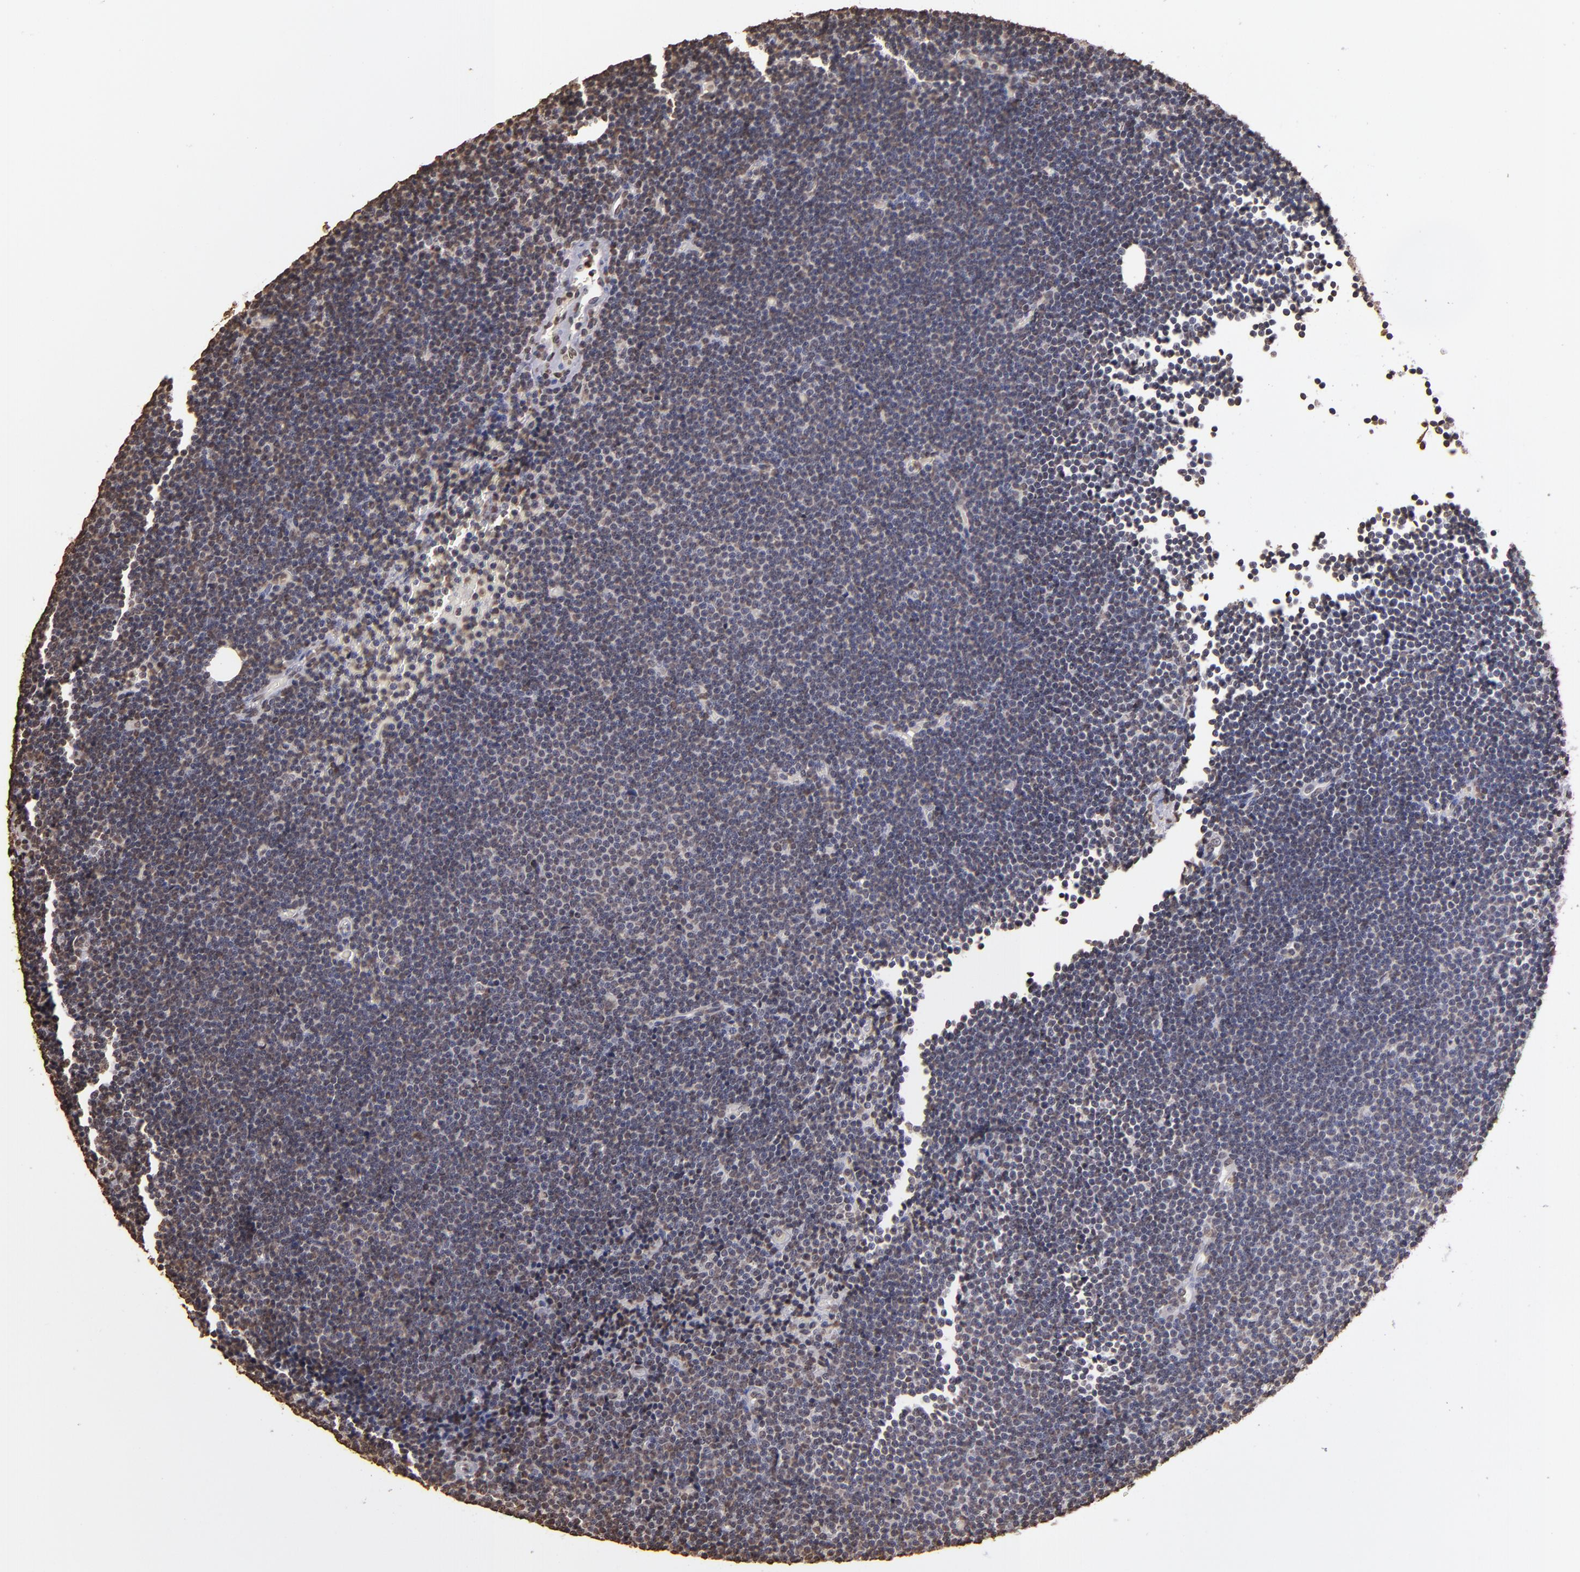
{"staining": {"intensity": "weak", "quantity": "<25%", "location": "nuclear"}, "tissue": "lymphoma", "cell_type": "Tumor cells", "image_type": "cancer", "snomed": [{"axis": "morphology", "description": "Malignant lymphoma, non-Hodgkin's type, Low grade"}, {"axis": "topography", "description": "Lymph node"}], "caption": "Tumor cells show no significant expression in malignant lymphoma, non-Hodgkin's type (low-grade). (Stains: DAB IHC with hematoxylin counter stain, Microscopy: brightfield microscopy at high magnification).", "gene": "LBX1", "patient": {"sex": "female", "age": 73}}